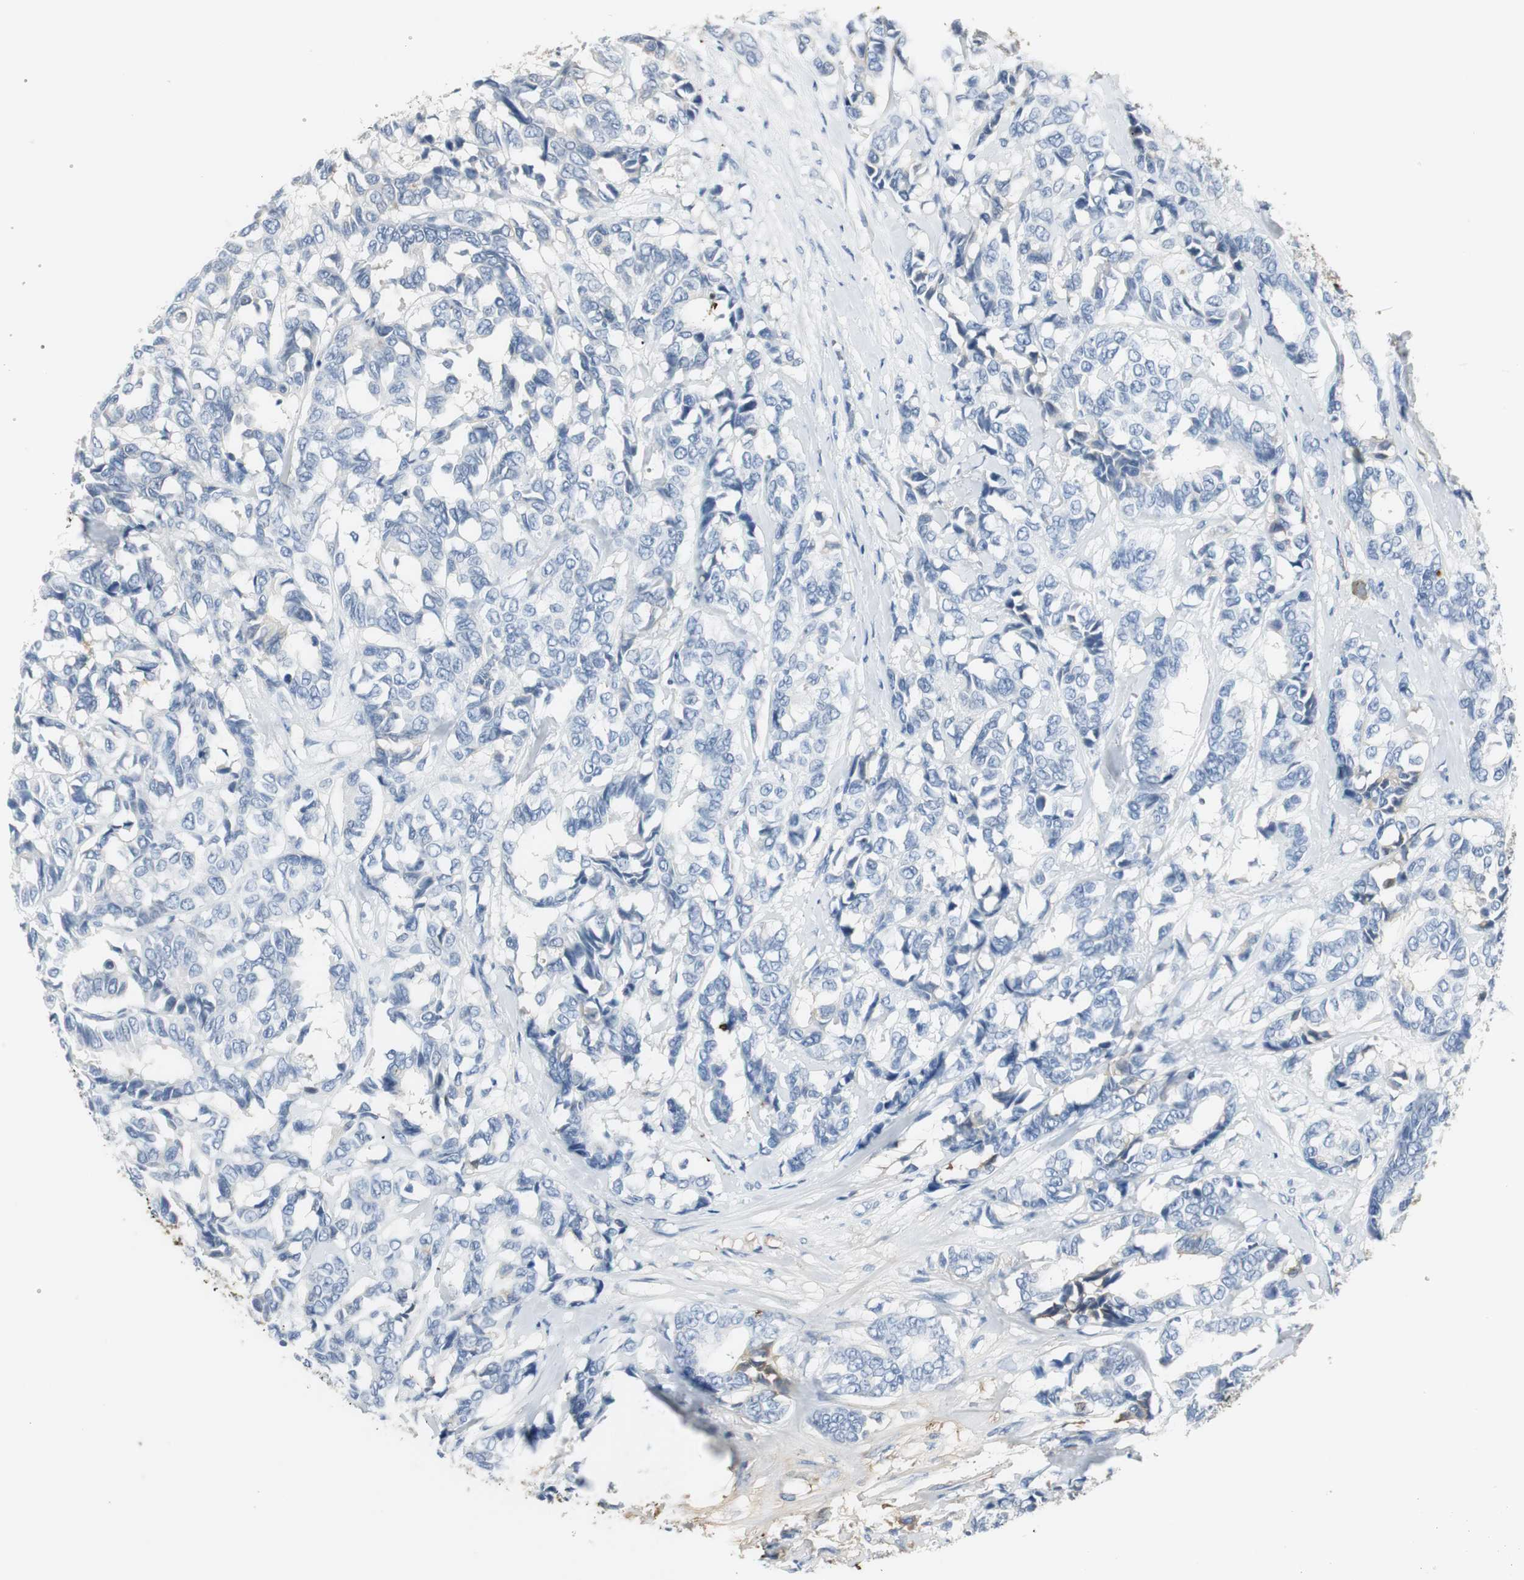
{"staining": {"intensity": "negative", "quantity": "none", "location": "none"}, "tissue": "breast cancer", "cell_type": "Tumor cells", "image_type": "cancer", "snomed": [{"axis": "morphology", "description": "Duct carcinoma"}, {"axis": "topography", "description": "Breast"}], "caption": "Tumor cells show no significant protein positivity in intraductal carcinoma (breast). The staining is performed using DAB (3,3'-diaminobenzidine) brown chromogen with nuclei counter-stained in using hematoxylin.", "gene": "IGHA1", "patient": {"sex": "female", "age": 87}}